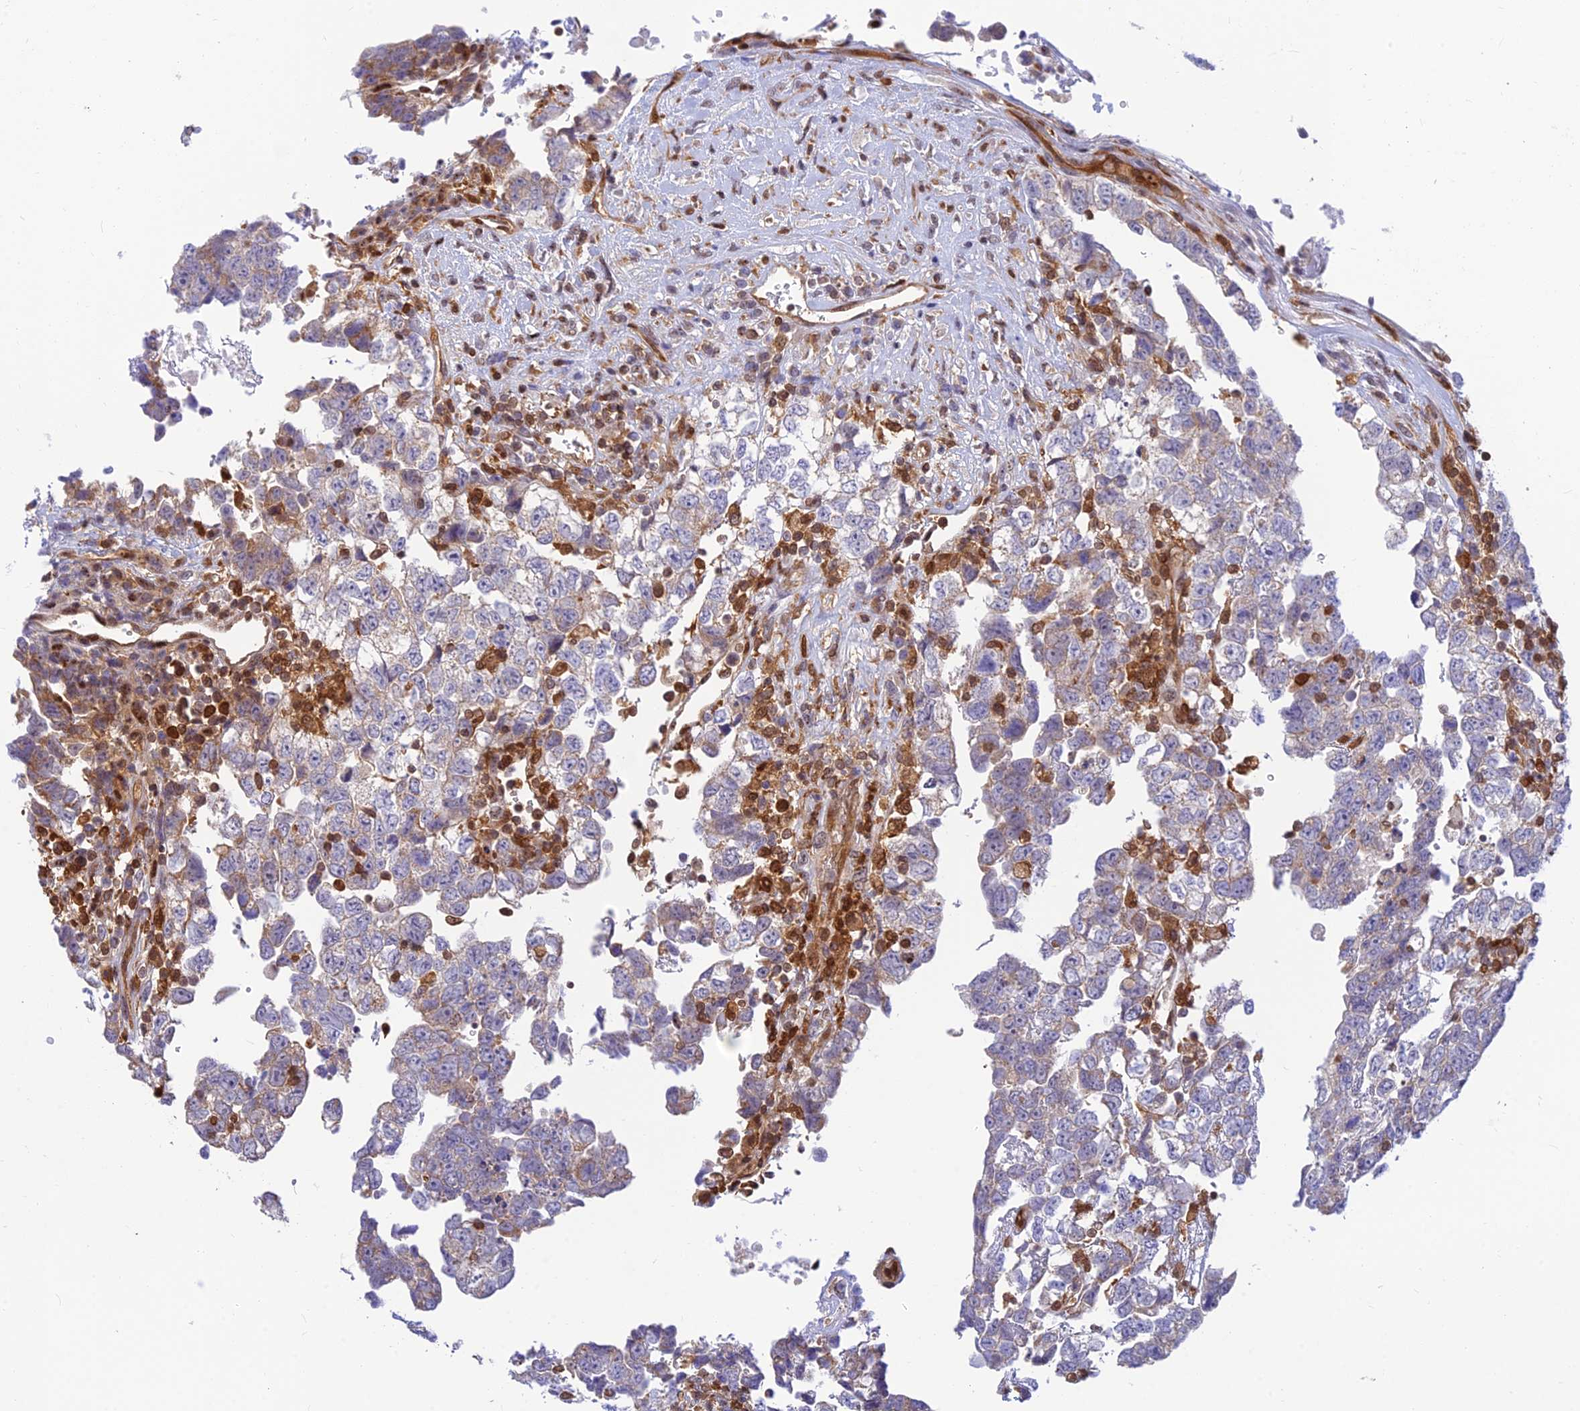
{"staining": {"intensity": "negative", "quantity": "none", "location": "none"}, "tissue": "testis cancer", "cell_type": "Tumor cells", "image_type": "cancer", "snomed": [{"axis": "morphology", "description": "Carcinoma, Embryonal, NOS"}, {"axis": "topography", "description": "Testis"}], "caption": "Embryonal carcinoma (testis) was stained to show a protein in brown. There is no significant expression in tumor cells.", "gene": "LYSMD2", "patient": {"sex": "male", "age": 37}}